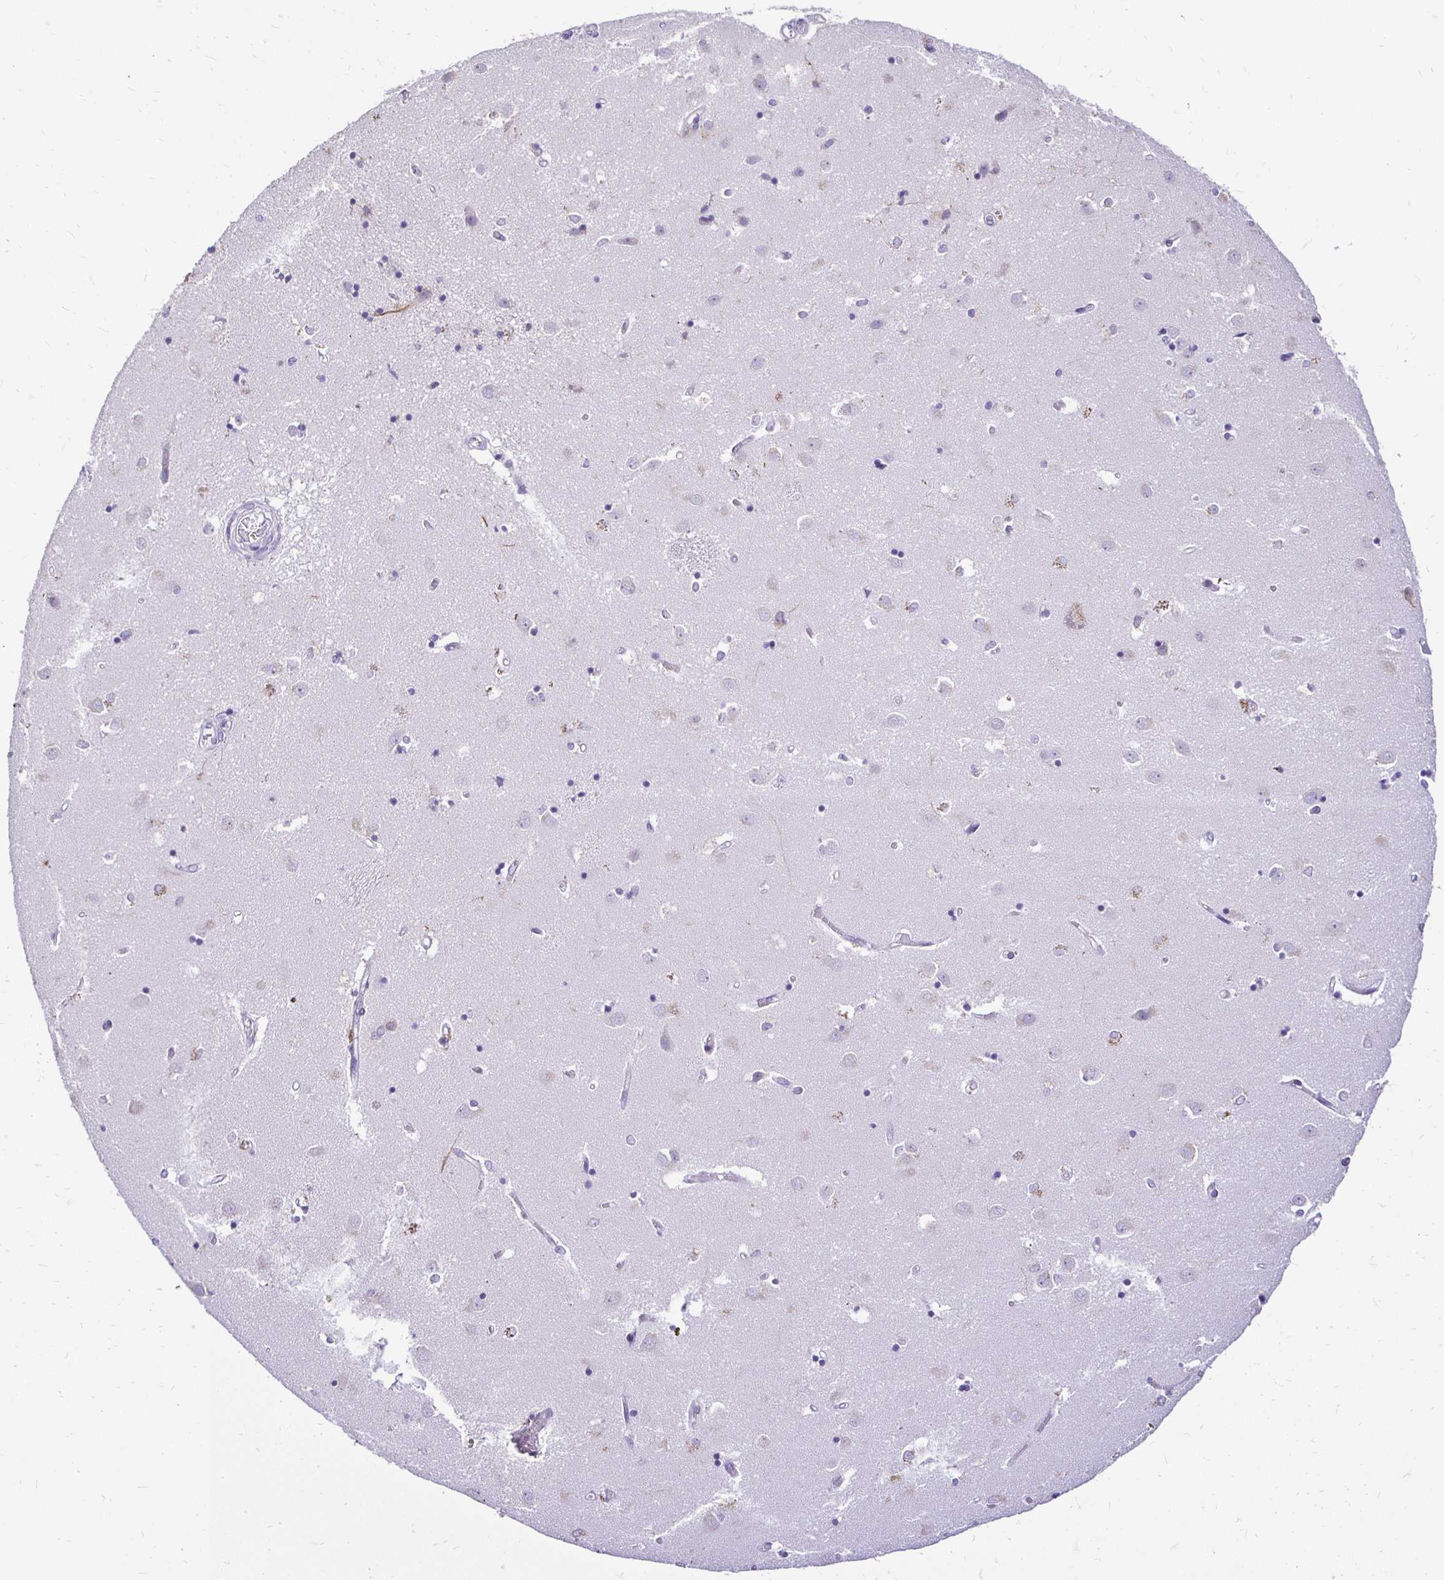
{"staining": {"intensity": "negative", "quantity": "none", "location": "none"}, "tissue": "caudate", "cell_type": "Glial cells", "image_type": "normal", "snomed": [{"axis": "morphology", "description": "Normal tissue, NOS"}, {"axis": "topography", "description": "Lateral ventricle wall"}], "caption": "Immunohistochemistry (IHC) photomicrograph of benign caudate stained for a protein (brown), which demonstrates no positivity in glial cells.", "gene": "TAF1D", "patient": {"sex": "male", "age": 54}}